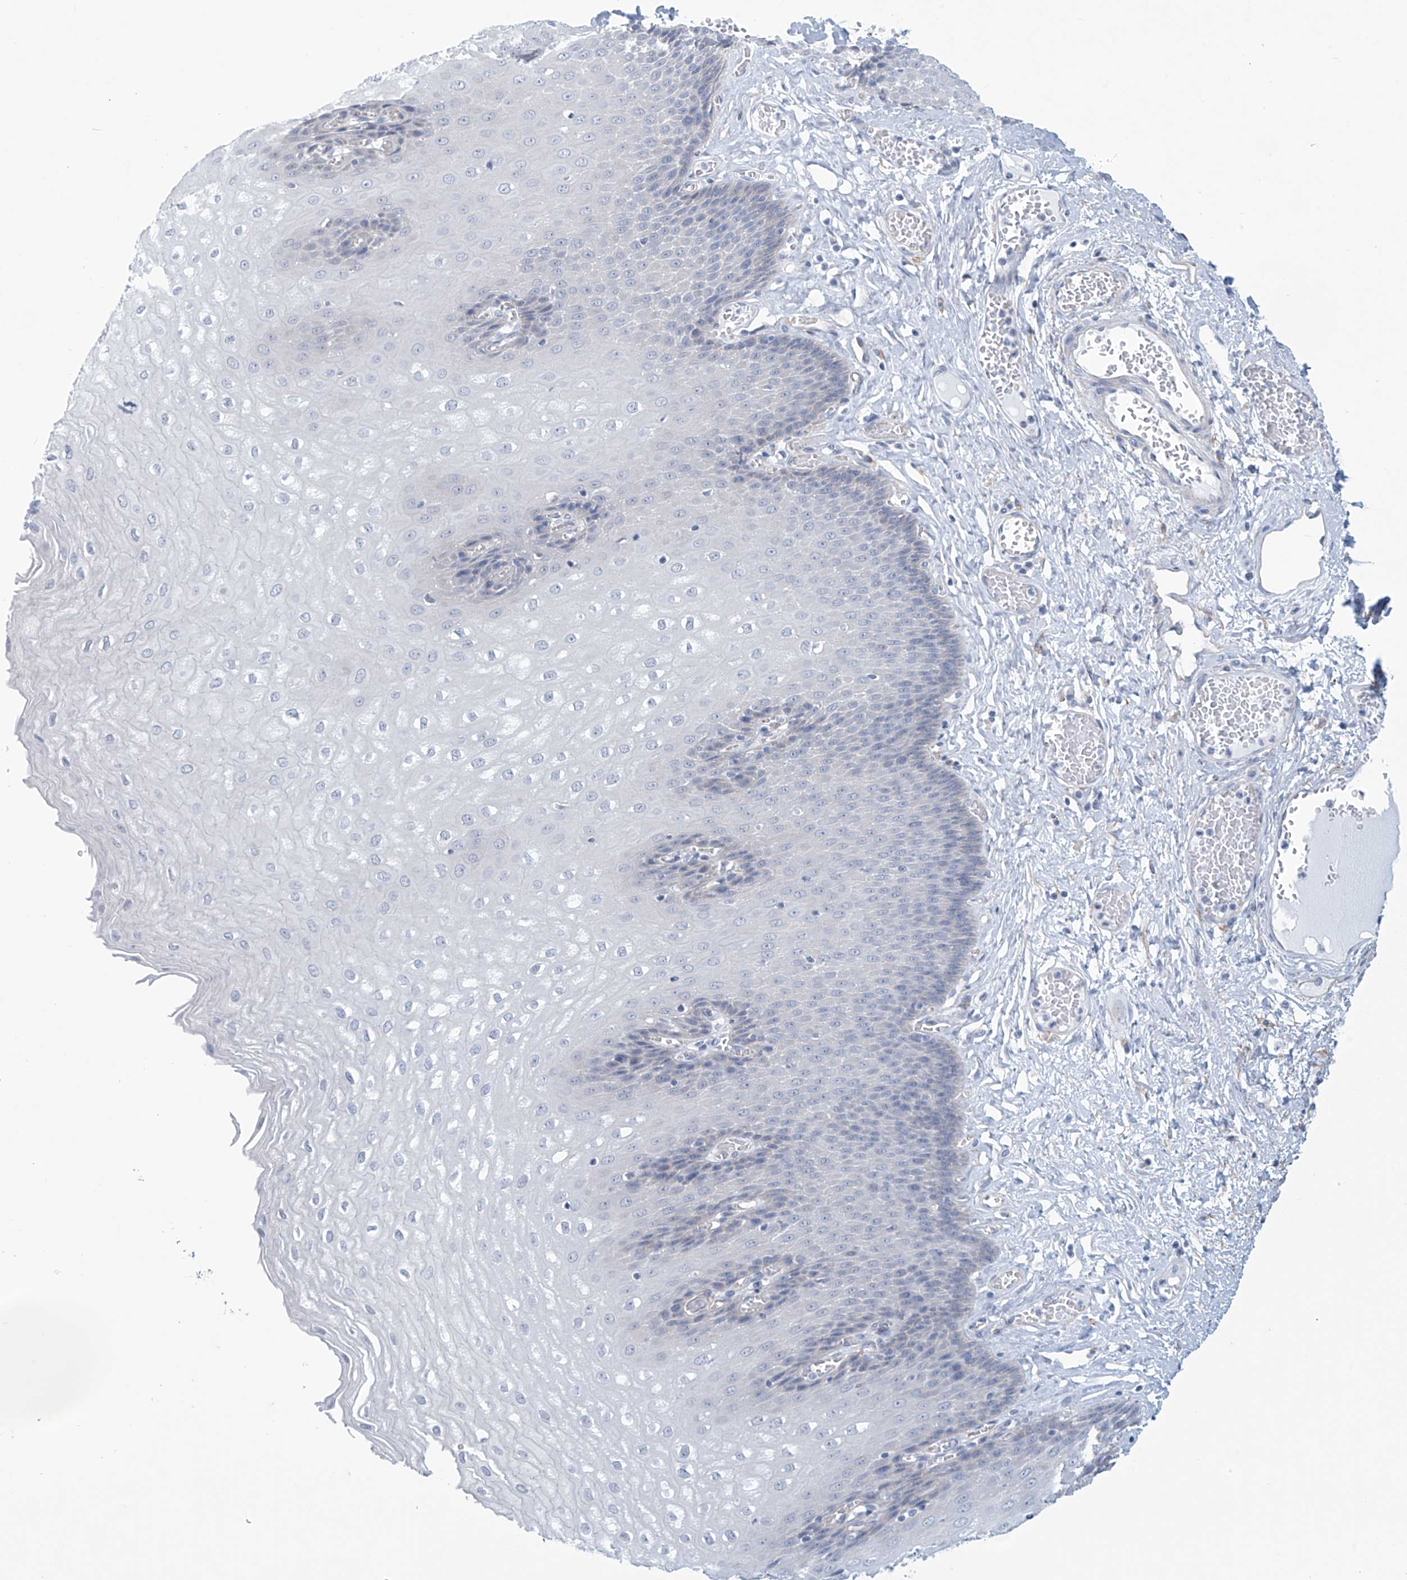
{"staining": {"intensity": "negative", "quantity": "none", "location": "none"}, "tissue": "esophagus", "cell_type": "Squamous epithelial cells", "image_type": "normal", "snomed": [{"axis": "morphology", "description": "Normal tissue, NOS"}, {"axis": "topography", "description": "Esophagus"}], "caption": "An image of esophagus stained for a protein demonstrates no brown staining in squamous epithelial cells.", "gene": "ABHD13", "patient": {"sex": "male", "age": 60}}